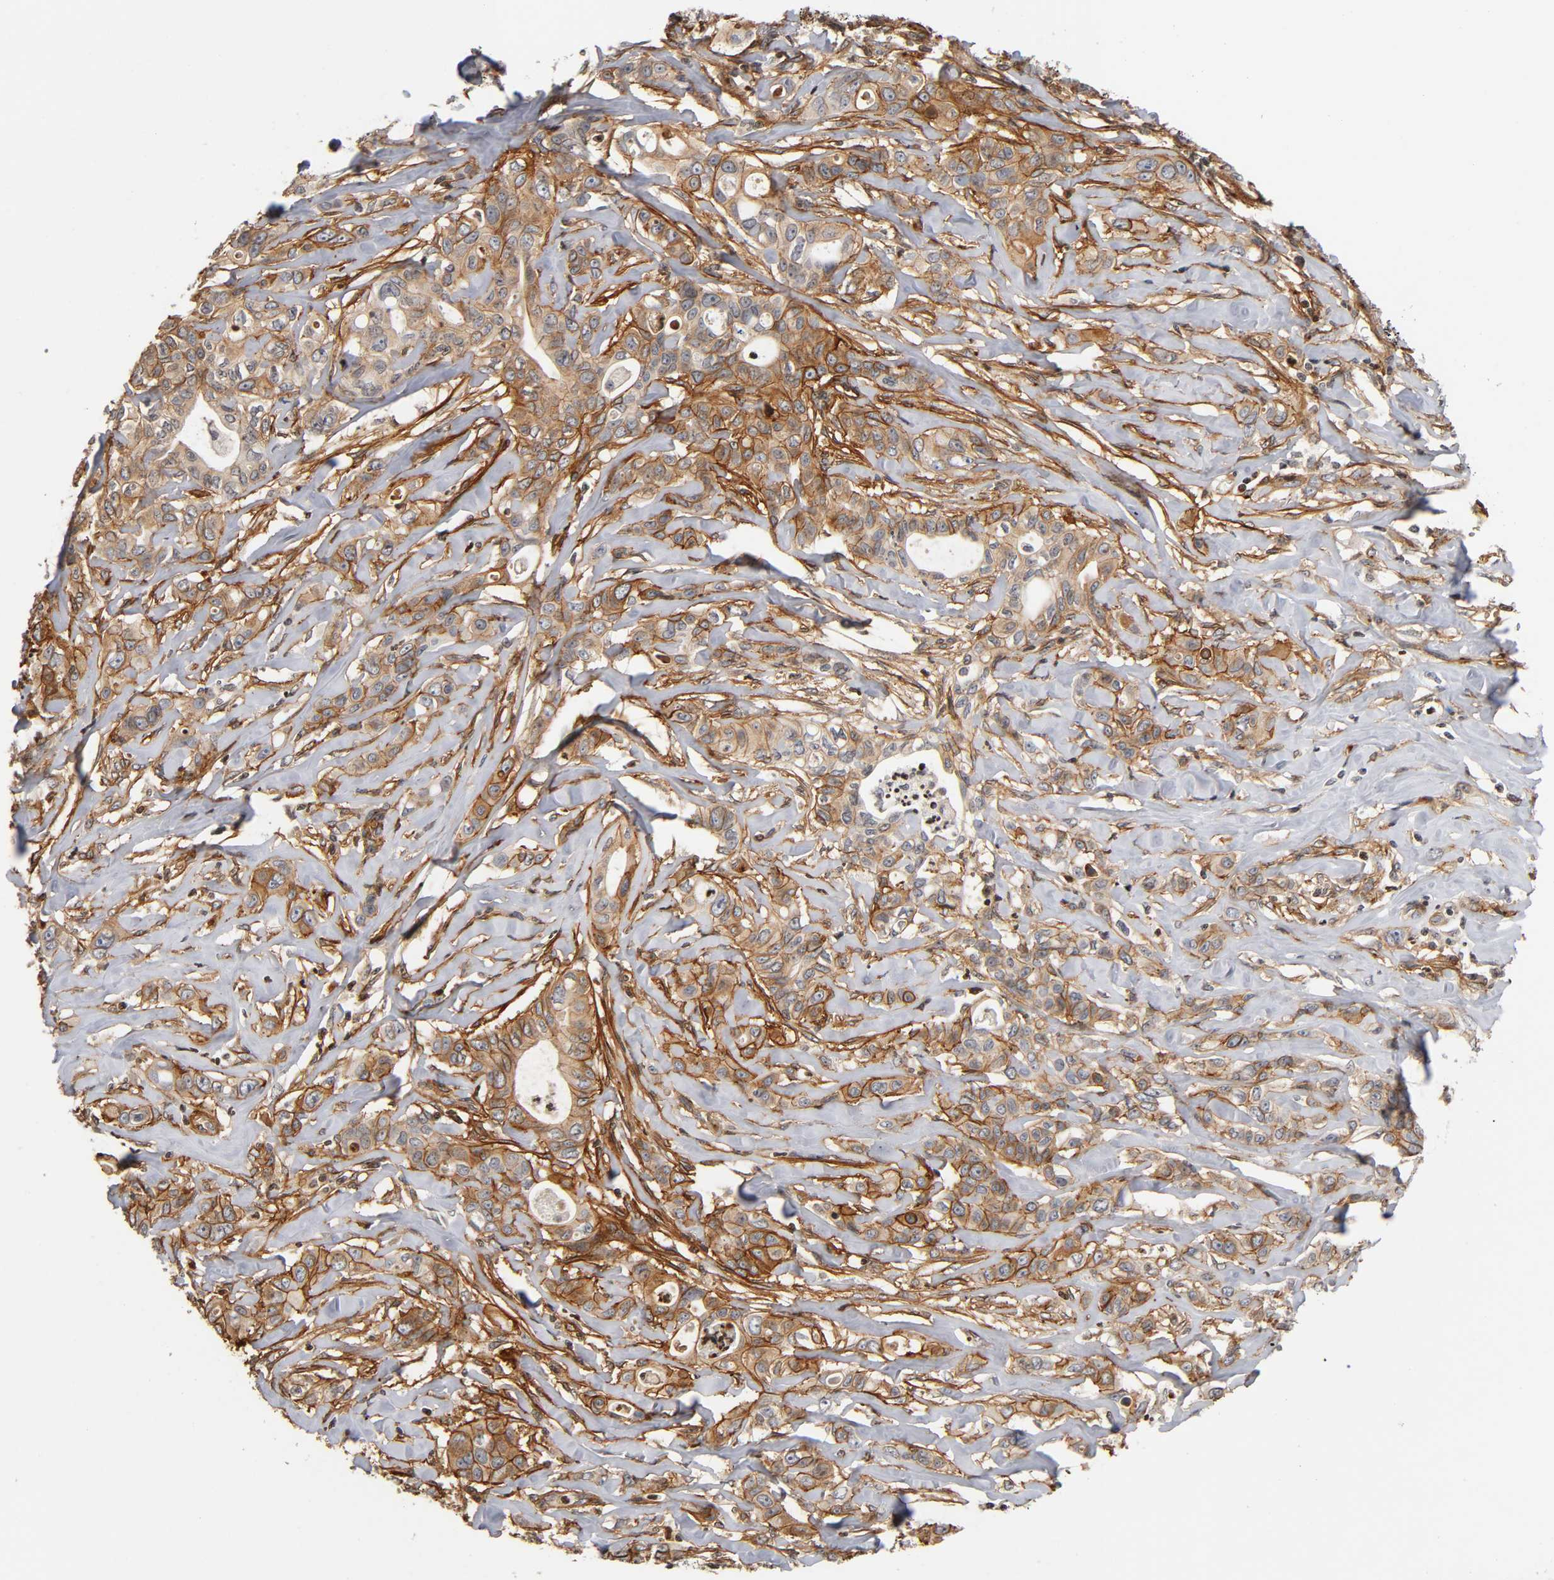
{"staining": {"intensity": "moderate", "quantity": ">75%", "location": "cytoplasmic/membranous"}, "tissue": "liver cancer", "cell_type": "Tumor cells", "image_type": "cancer", "snomed": [{"axis": "morphology", "description": "Cholangiocarcinoma"}, {"axis": "topography", "description": "Liver"}], "caption": "Cholangiocarcinoma (liver) was stained to show a protein in brown. There is medium levels of moderate cytoplasmic/membranous staining in approximately >75% of tumor cells.", "gene": "ITGAV", "patient": {"sex": "female", "age": 67}}